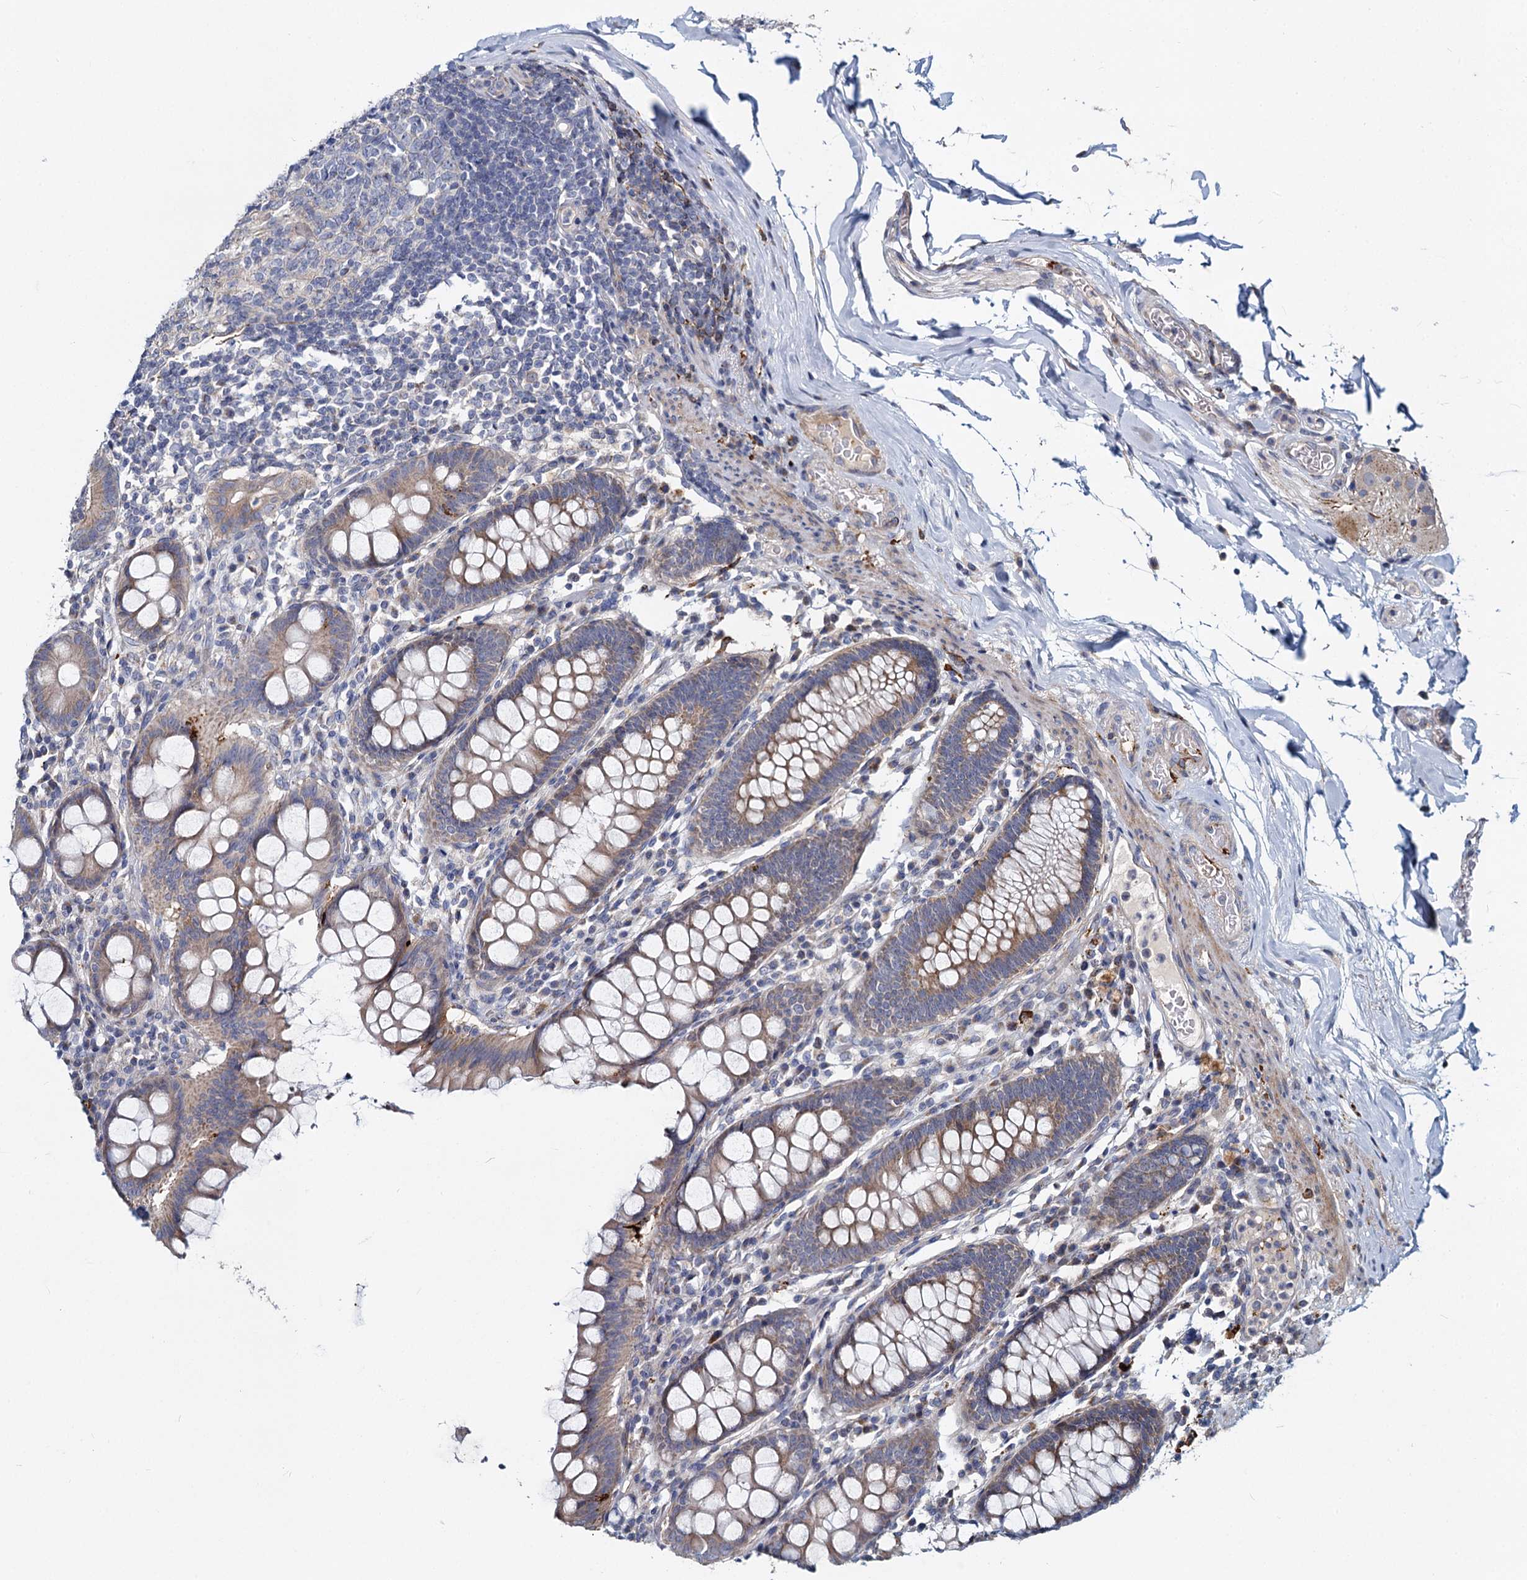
{"staining": {"intensity": "weak", "quantity": ">75%", "location": "cytoplasmic/membranous"}, "tissue": "colon", "cell_type": "Endothelial cells", "image_type": "normal", "snomed": [{"axis": "morphology", "description": "Normal tissue, NOS"}, {"axis": "topography", "description": "Colon"}], "caption": "Brown immunohistochemical staining in benign colon displays weak cytoplasmic/membranous expression in approximately >75% of endothelial cells. (IHC, brightfield microscopy, high magnification).", "gene": "DCUN1D2", "patient": {"sex": "female", "age": 79}}